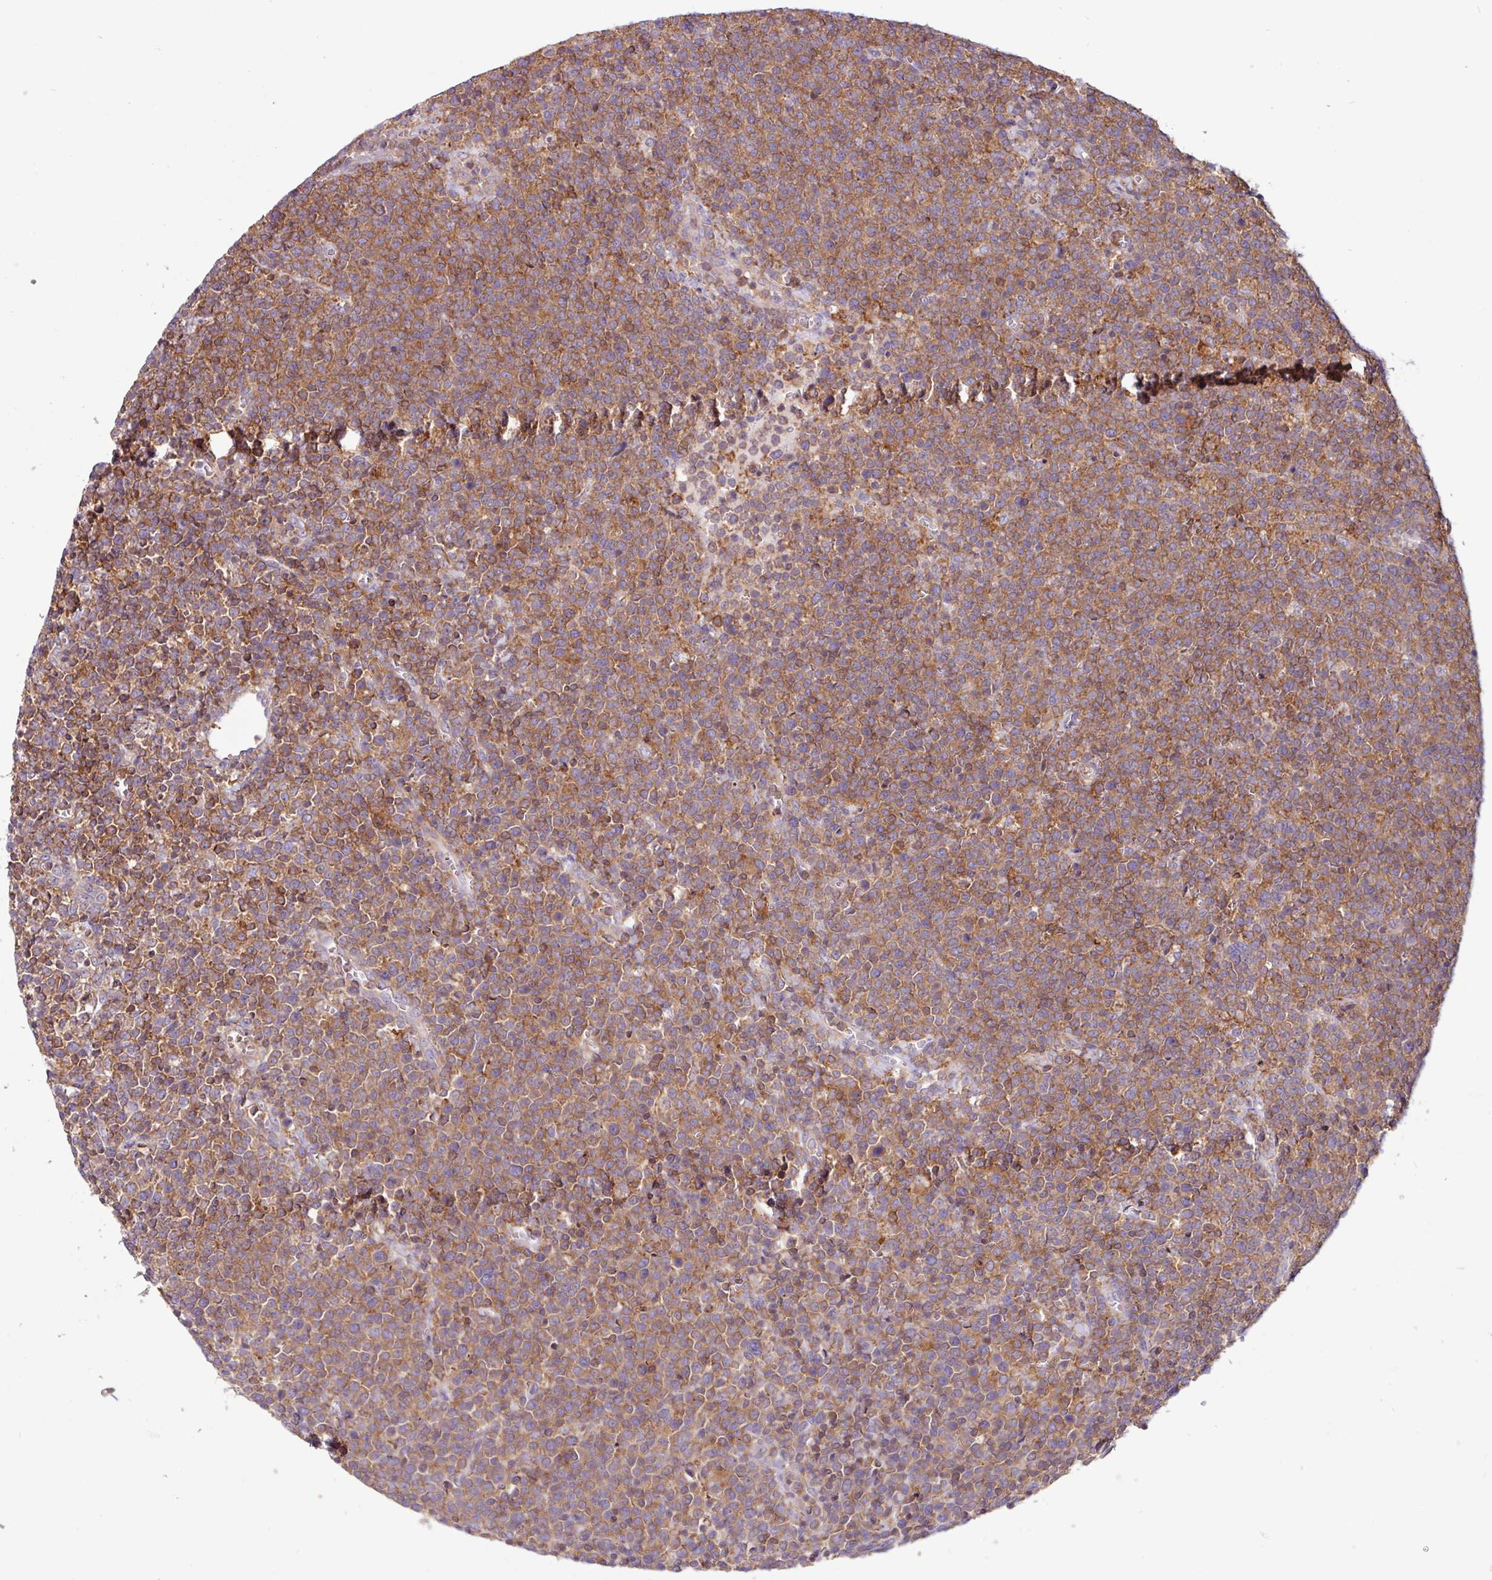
{"staining": {"intensity": "moderate", "quantity": ">75%", "location": "cytoplasmic/membranous"}, "tissue": "lymphoma", "cell_type": "Tumor cells", "image_type": "cancer", "snomed": [{"axis": "morphology", "description": "Malignant lymphoma, non-Hodgkin's type, High grade"}, {"axis": "topography", "description": "Lymph node"}], "caption": "Brown immunohistochemical staining in lymphoma exhibits moderate cytoplasmic/membranous positivity in about >75% of tumor cells. Nuclei are stained in blue.", "gene": "ACTR3", "patient": {"sex": "male", "age": 61}}